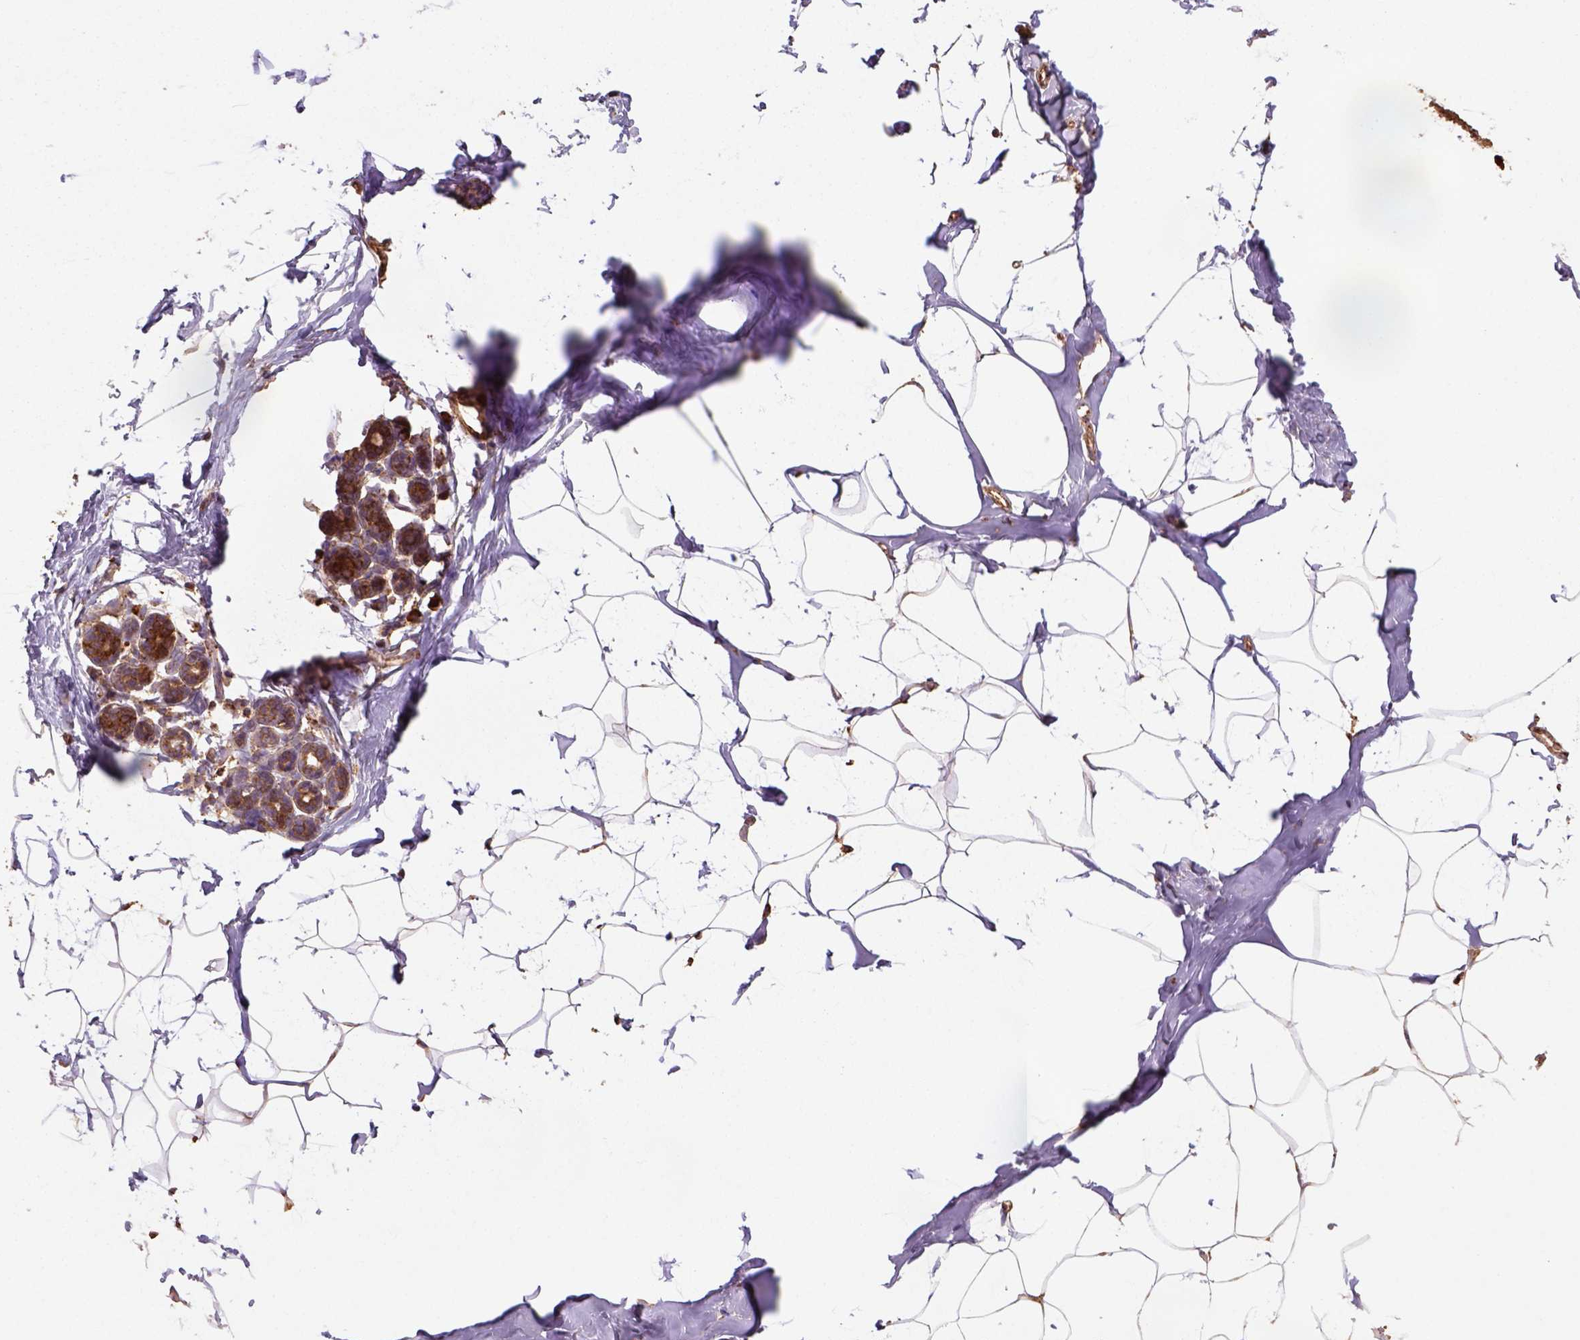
{"staining": {"intensity": "strong", "quantity": "25%-75%", "location": "cytoplasmic/membranous"}, "tissue": "breast", "cell_type": "Adipocytes", "image_type": "normal", "snomed": [{"axis": "morphology", "description": "Normal tissue, NOS"}, {"axis": "topography", "description": "Breast"}], "caption": "Approximately 25%-75% of adipocytes in unremarkable human breast reveal strong cytoplasmic/membranous protein staining as visualized by brown immunohistochemical staining.", "gene": "MAPK8IP3", "patient": {"sex": "female", "age": 32}}